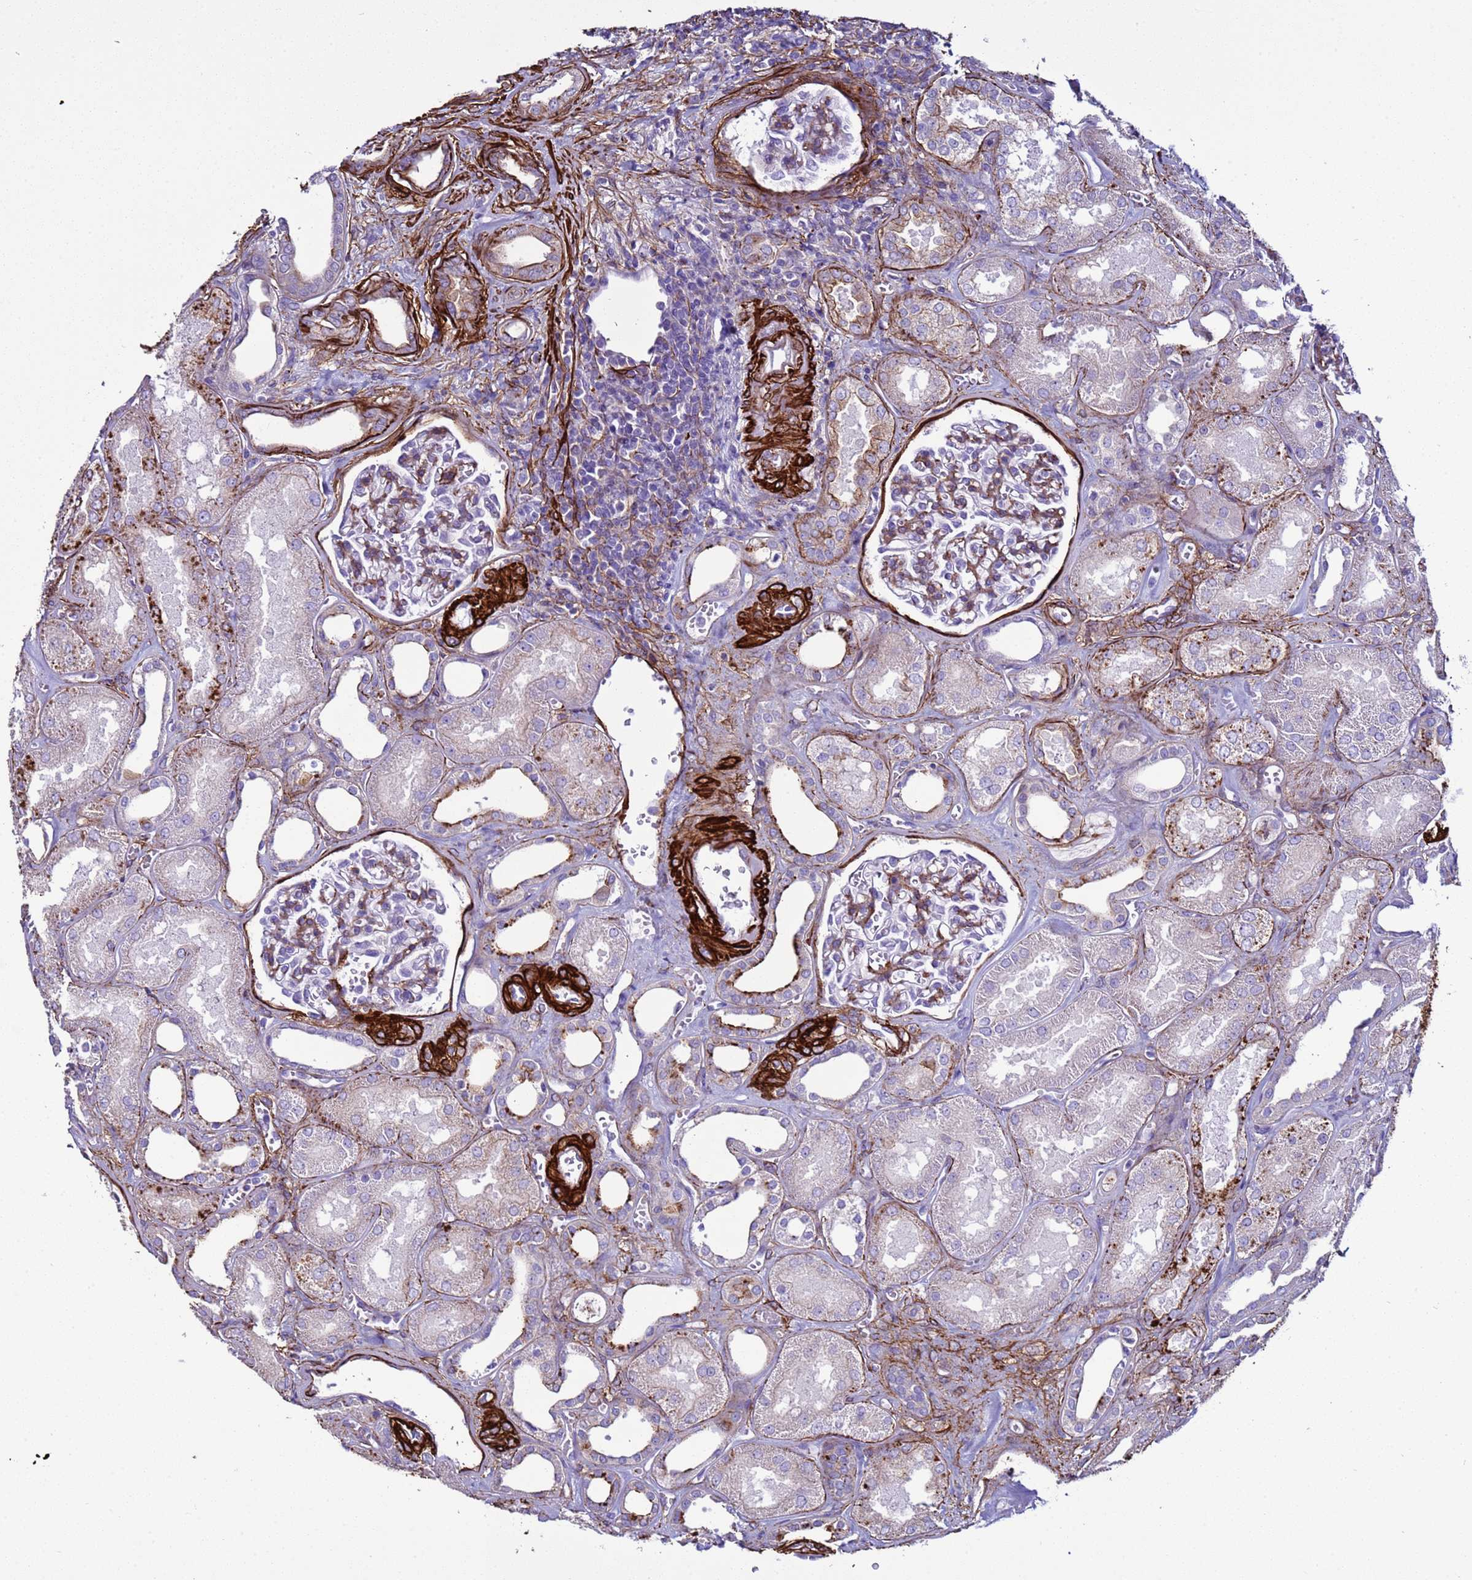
{"staining": {"intensity": "moderate", "quantity": "<25%", "location": "cytoplasmic/membranous"}, "tissue": "kidney", "cell_type": "Cells in glomeruli", "image_type": "normal", "snomed": [{"axis": "morphology", "description": "Normal tissue, NOS"}, {"axis": "morphology", "description": "Adenocarcinoma, NOS"}, {"axis": "topography", "description": "Kidney"}], "caption": "Kidney was stained to show a protein in brown. There is low levels of moderate cytoplasmic/membranous expression in approximately <25% of cells in glomeruli. (DAB (3,3'-diaminobenzidine) IHC with brightfield microscopy, high magnification).", "gene": "RABL2A", "patient": {"sex": "female", "age": 68}}